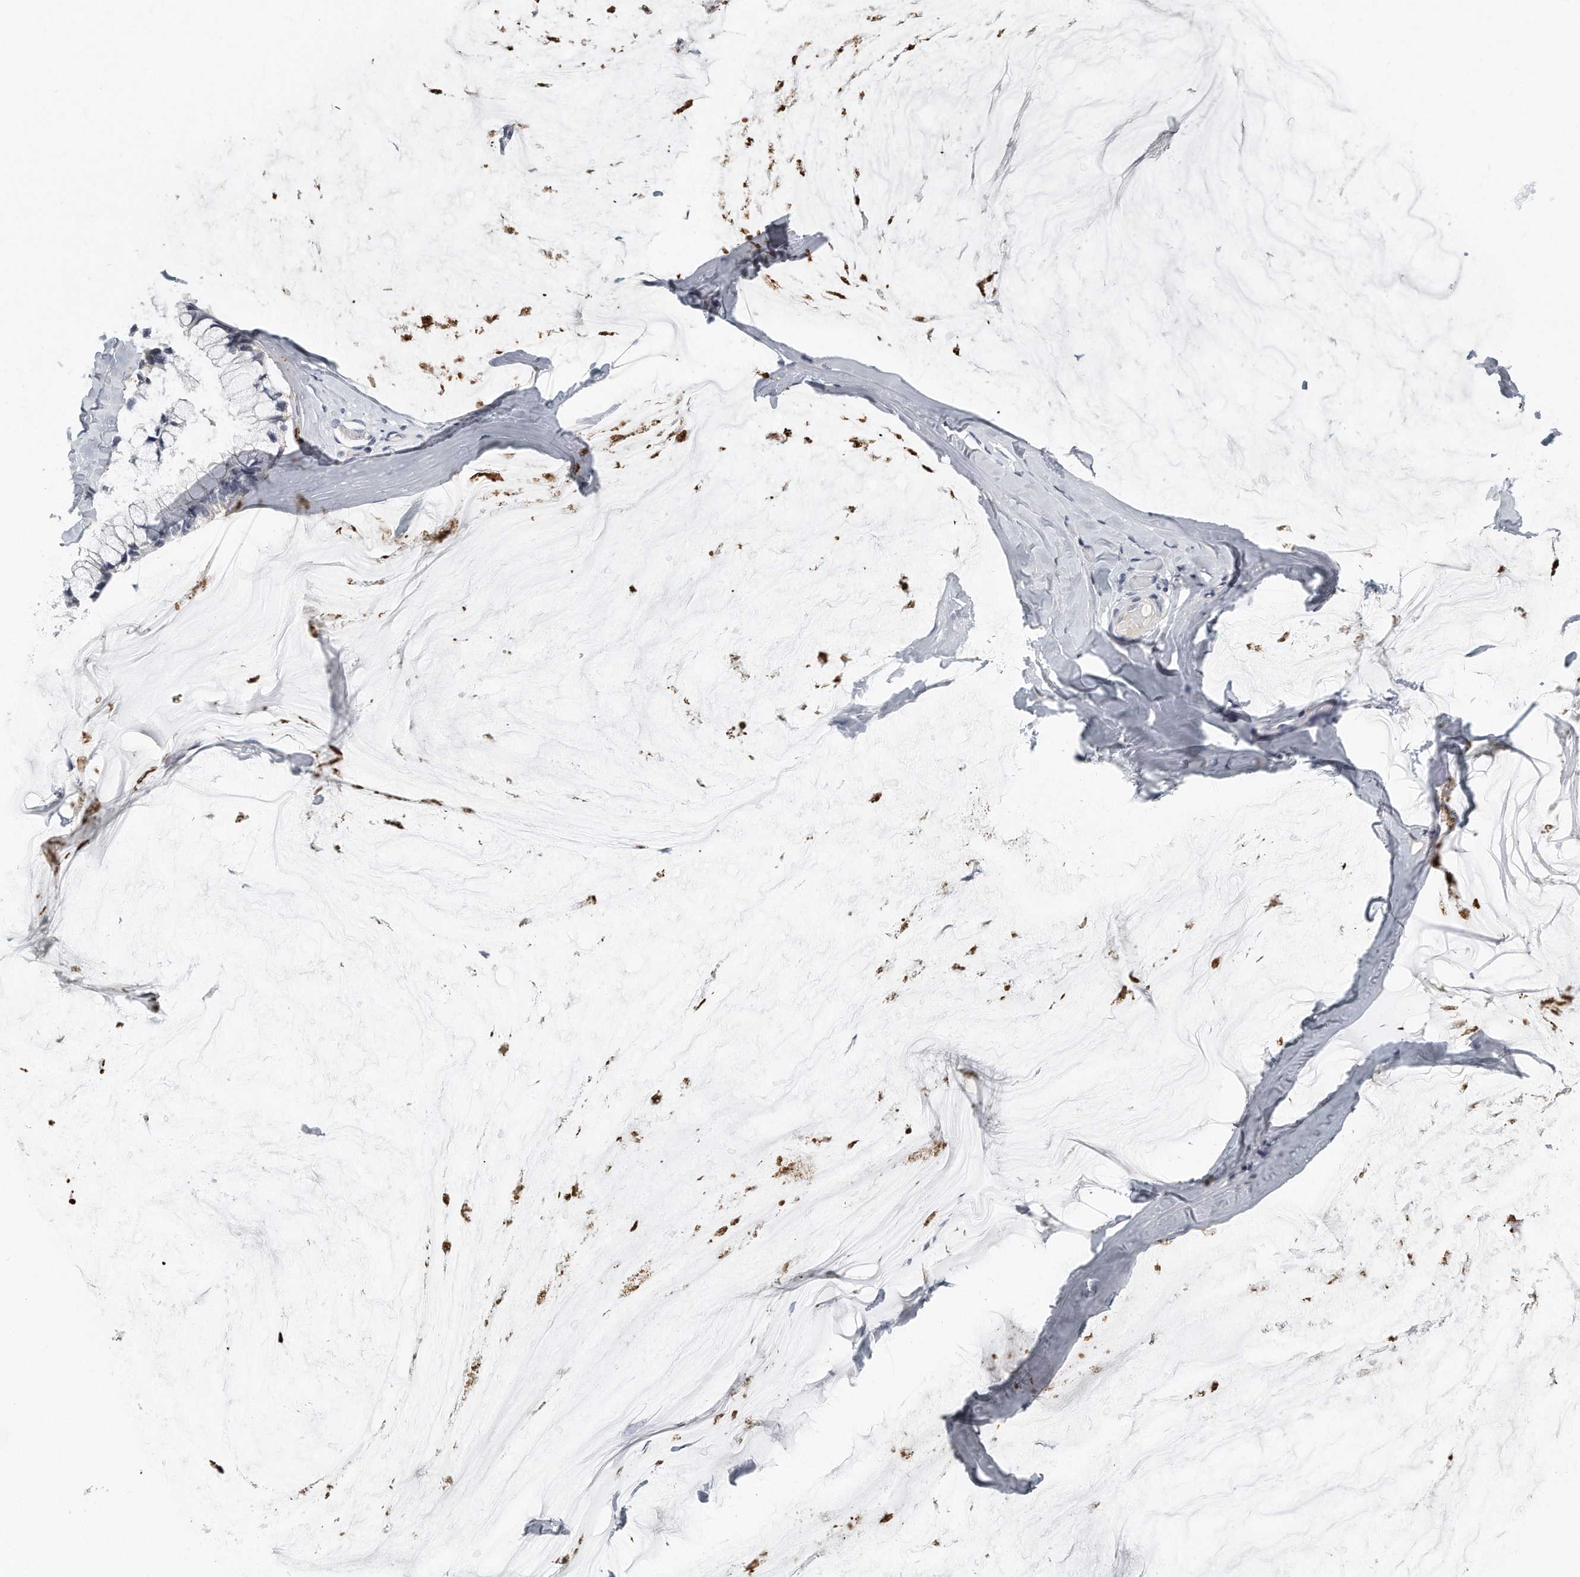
{"staining": {"intensity": "negative", "quantity": "none", "location": "none"}, "tissue": "ovarian cancer", "cell_type": "Tumor cells", "image_type": "cancer", "snomed": [{"axis": "morphology", "description": "Cystadenocarcinoma, mucinous, NOS"}, {"axis": "topography", "description": "Ovary"}], "caption": "Immunohistochemical staining of ovarian cancer demonstrates no significant positivity in tumor cells.", "gene": "KLHL7", "patient": {"sex": "female", "age": 39}}